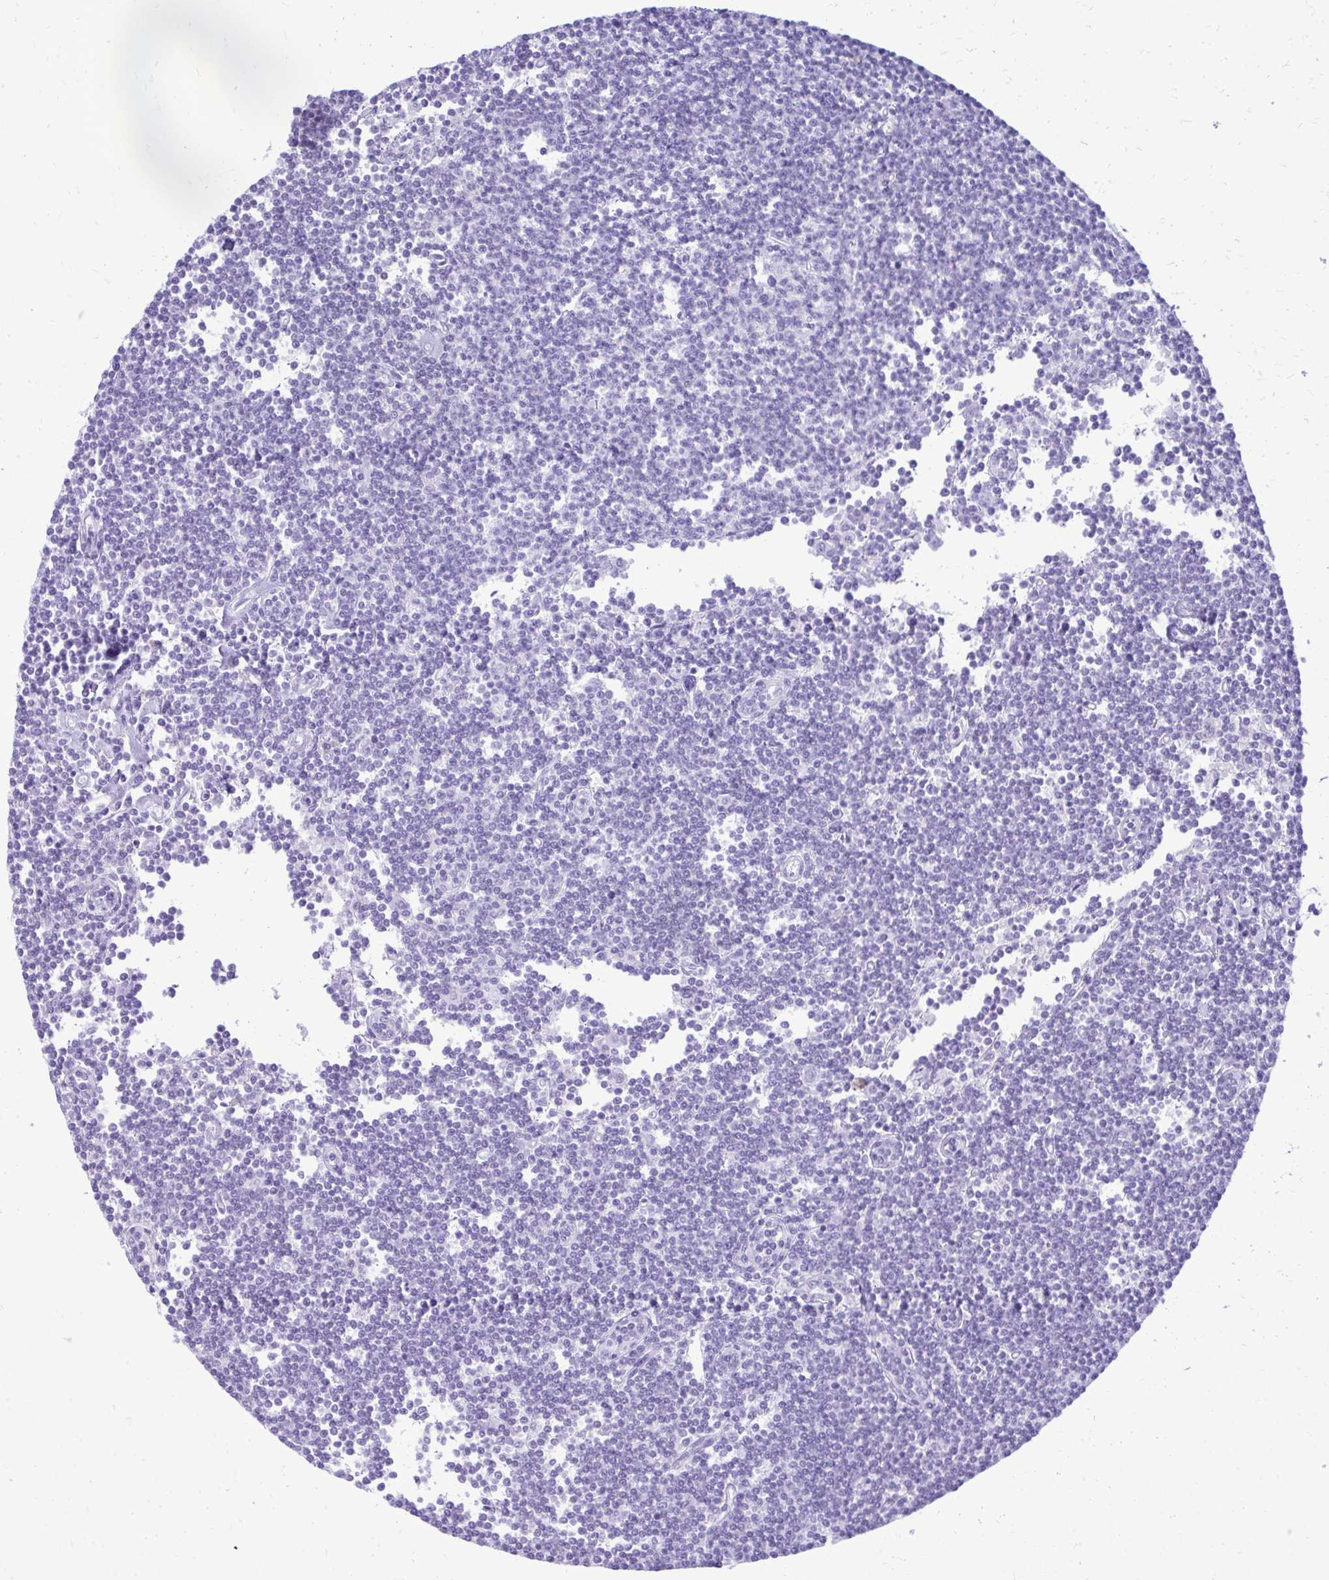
{"staining": {"intensity": "negative", "quantity": "none", "location": "none"}, "tissue": "lymphoma", "cell_type": "Tumor cells", "image_type": "cancer", "snomed": [{"axis": "morphology", "description": "Malignant lymphoma, non-Hodgkin's type, Low grade"}, {"axis": "topography", "description": "Lymph node"}], "caption": "An IHC micrograph of lymphoma is shown. There is no staining in tumor cells of lymphoma.", "gene": "RALYL", "patient": {"sex": "female", "age": 73}}